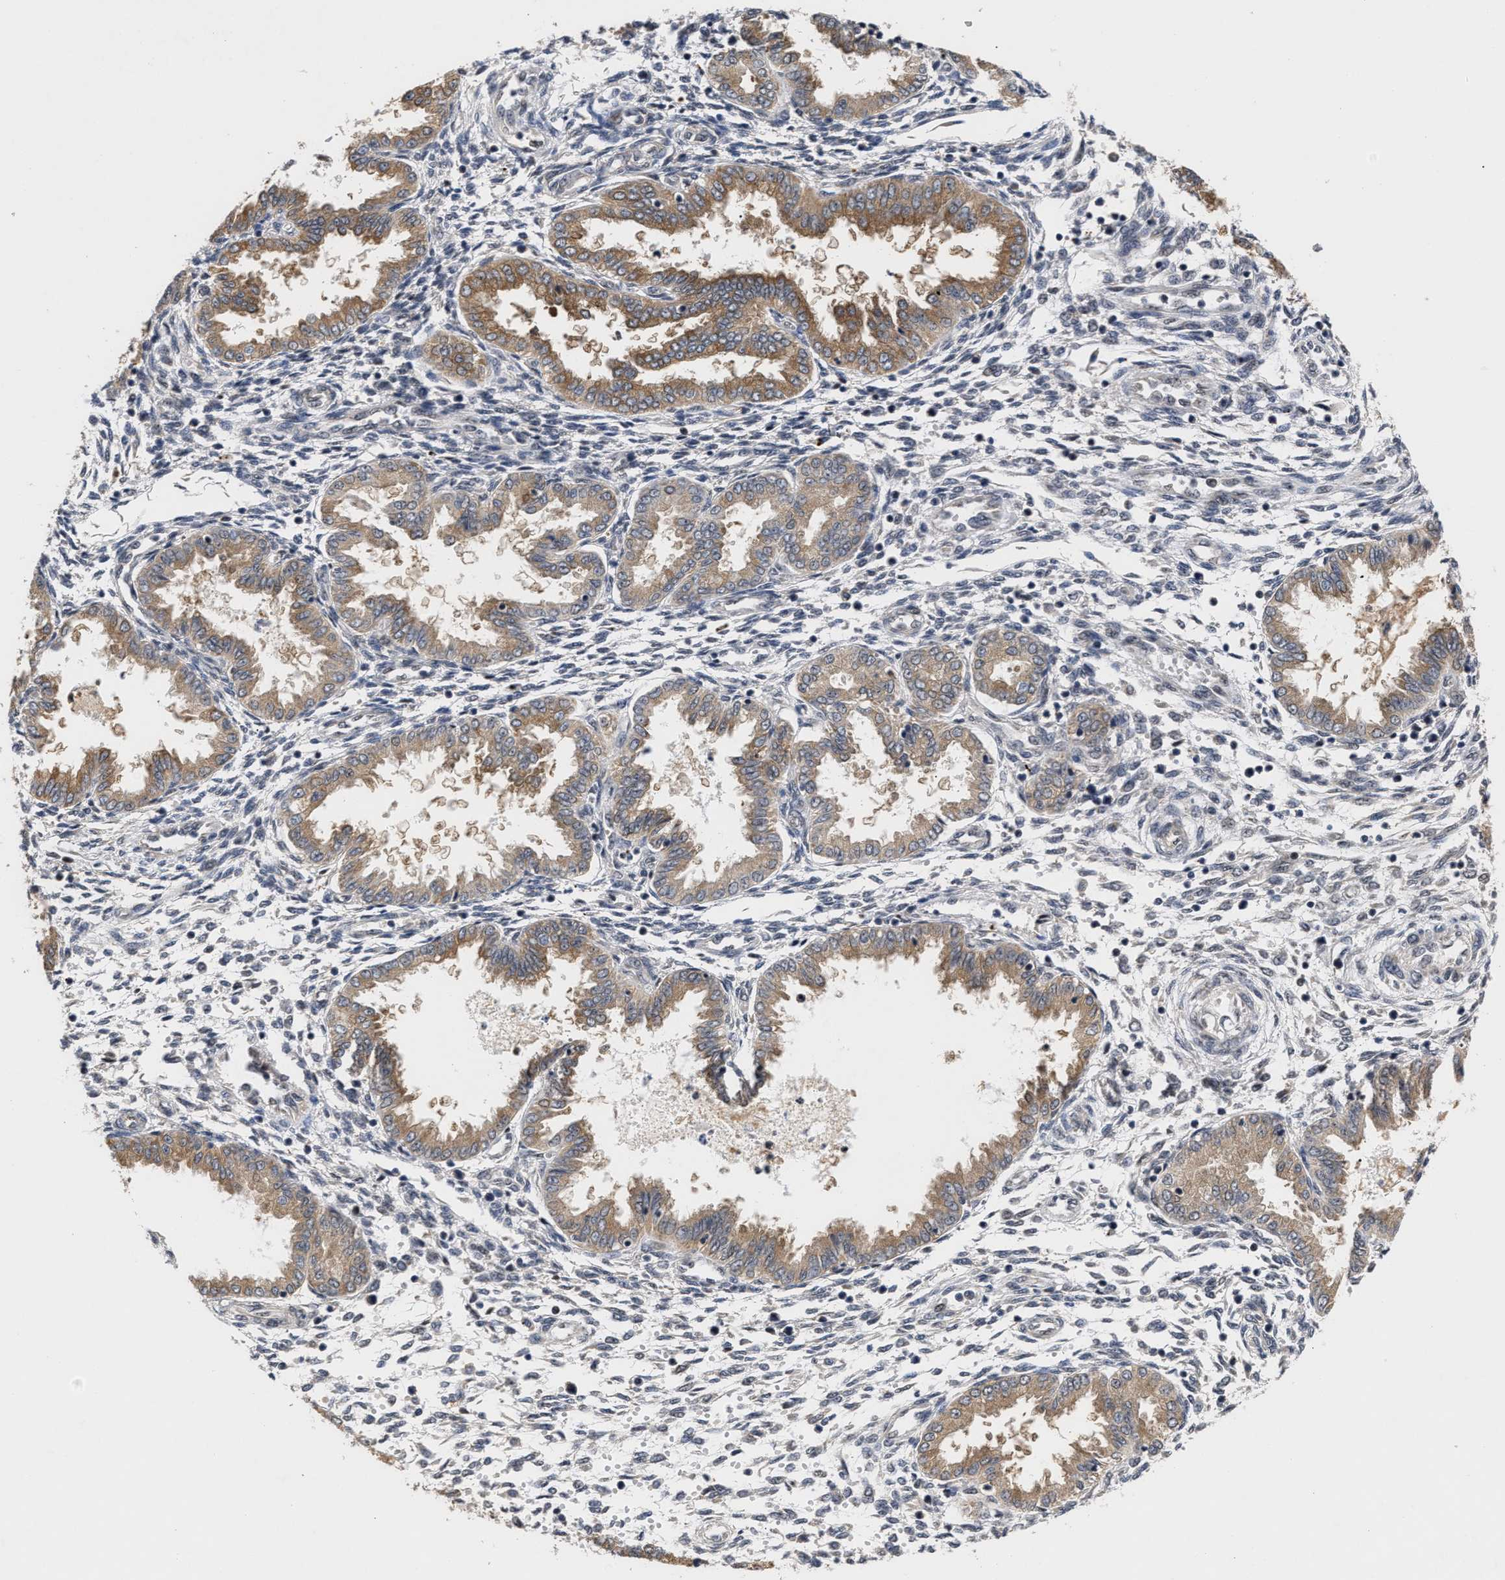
{"staining": {"intensity": "weak", "quantity": "<25%", "location": "cytoplasmic/membranous"}, "tissue": "endometrium", "cell_type": "Cells in endometrial stroma", "image_type": "normal", "snomed": [{"axis": "morphology", "description": "Normal tissue, NOS"}, {"axis": "topography", "description": "Endometrium"}], "caption": "An IHC image of benign endometrium is shown. There is no staining in cells in endometrial stroma of endometrium.", "gene": "CLIP2", "patient": {"sex": "female", "age": 33}}